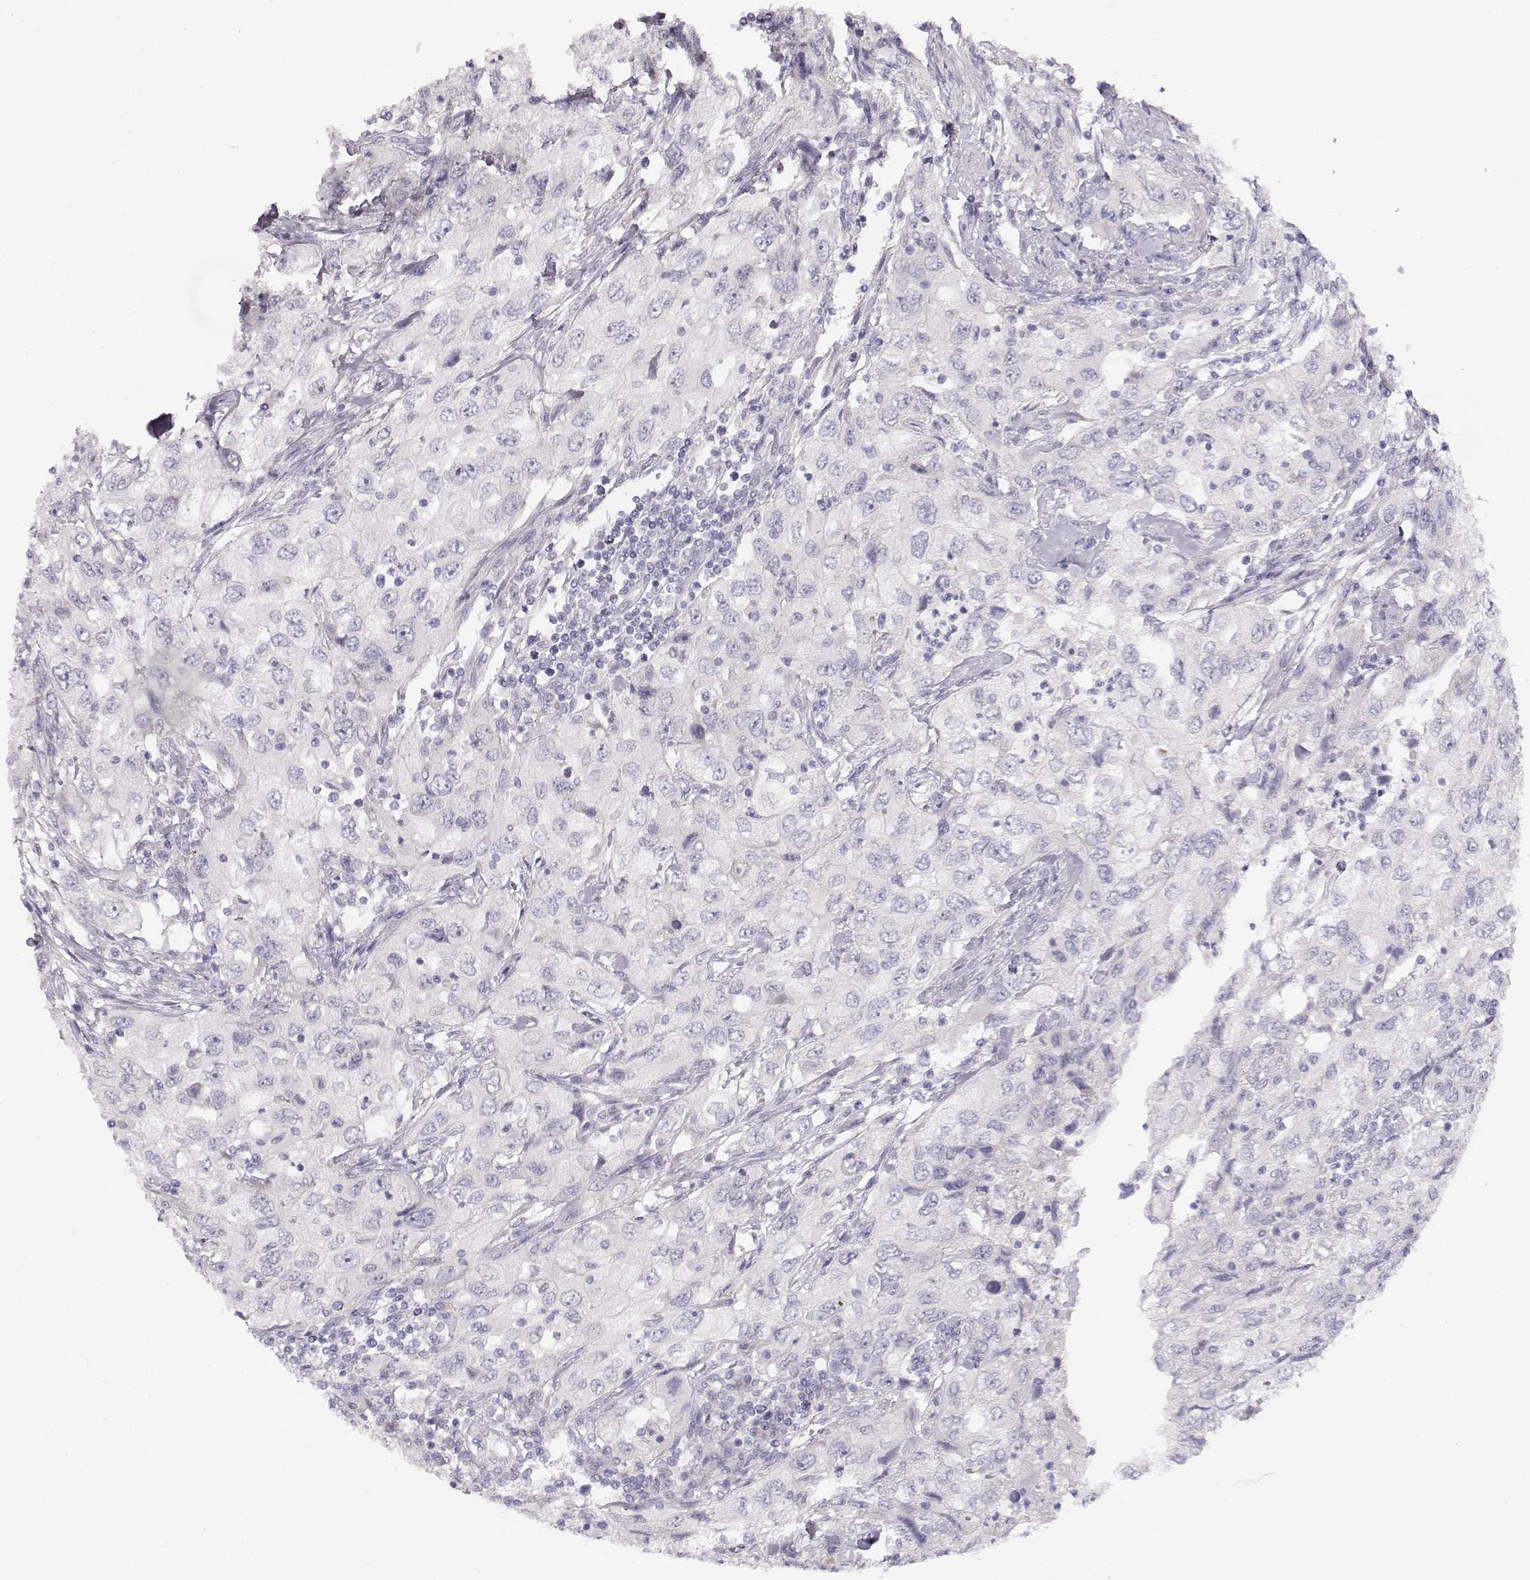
{"staining": {"intensity": "negative", "quantity": "none", "location": "none"}, "tissue": "urothelial cancer", "cell_type": "Tumor cells", "image_type": "cancer", "snomed": [{"axis": "morphology", "description": "Urothelial carcinoma, High grade"}, {"axis": "topography", "description": "Urinary bladder"}], "caption": "DAB immunohistochemical staining of human urothelial cancer reveals no significant positivity in tumor cells.", "gene": "TTC26", "patient": {"sex": "male", "age": 76}}